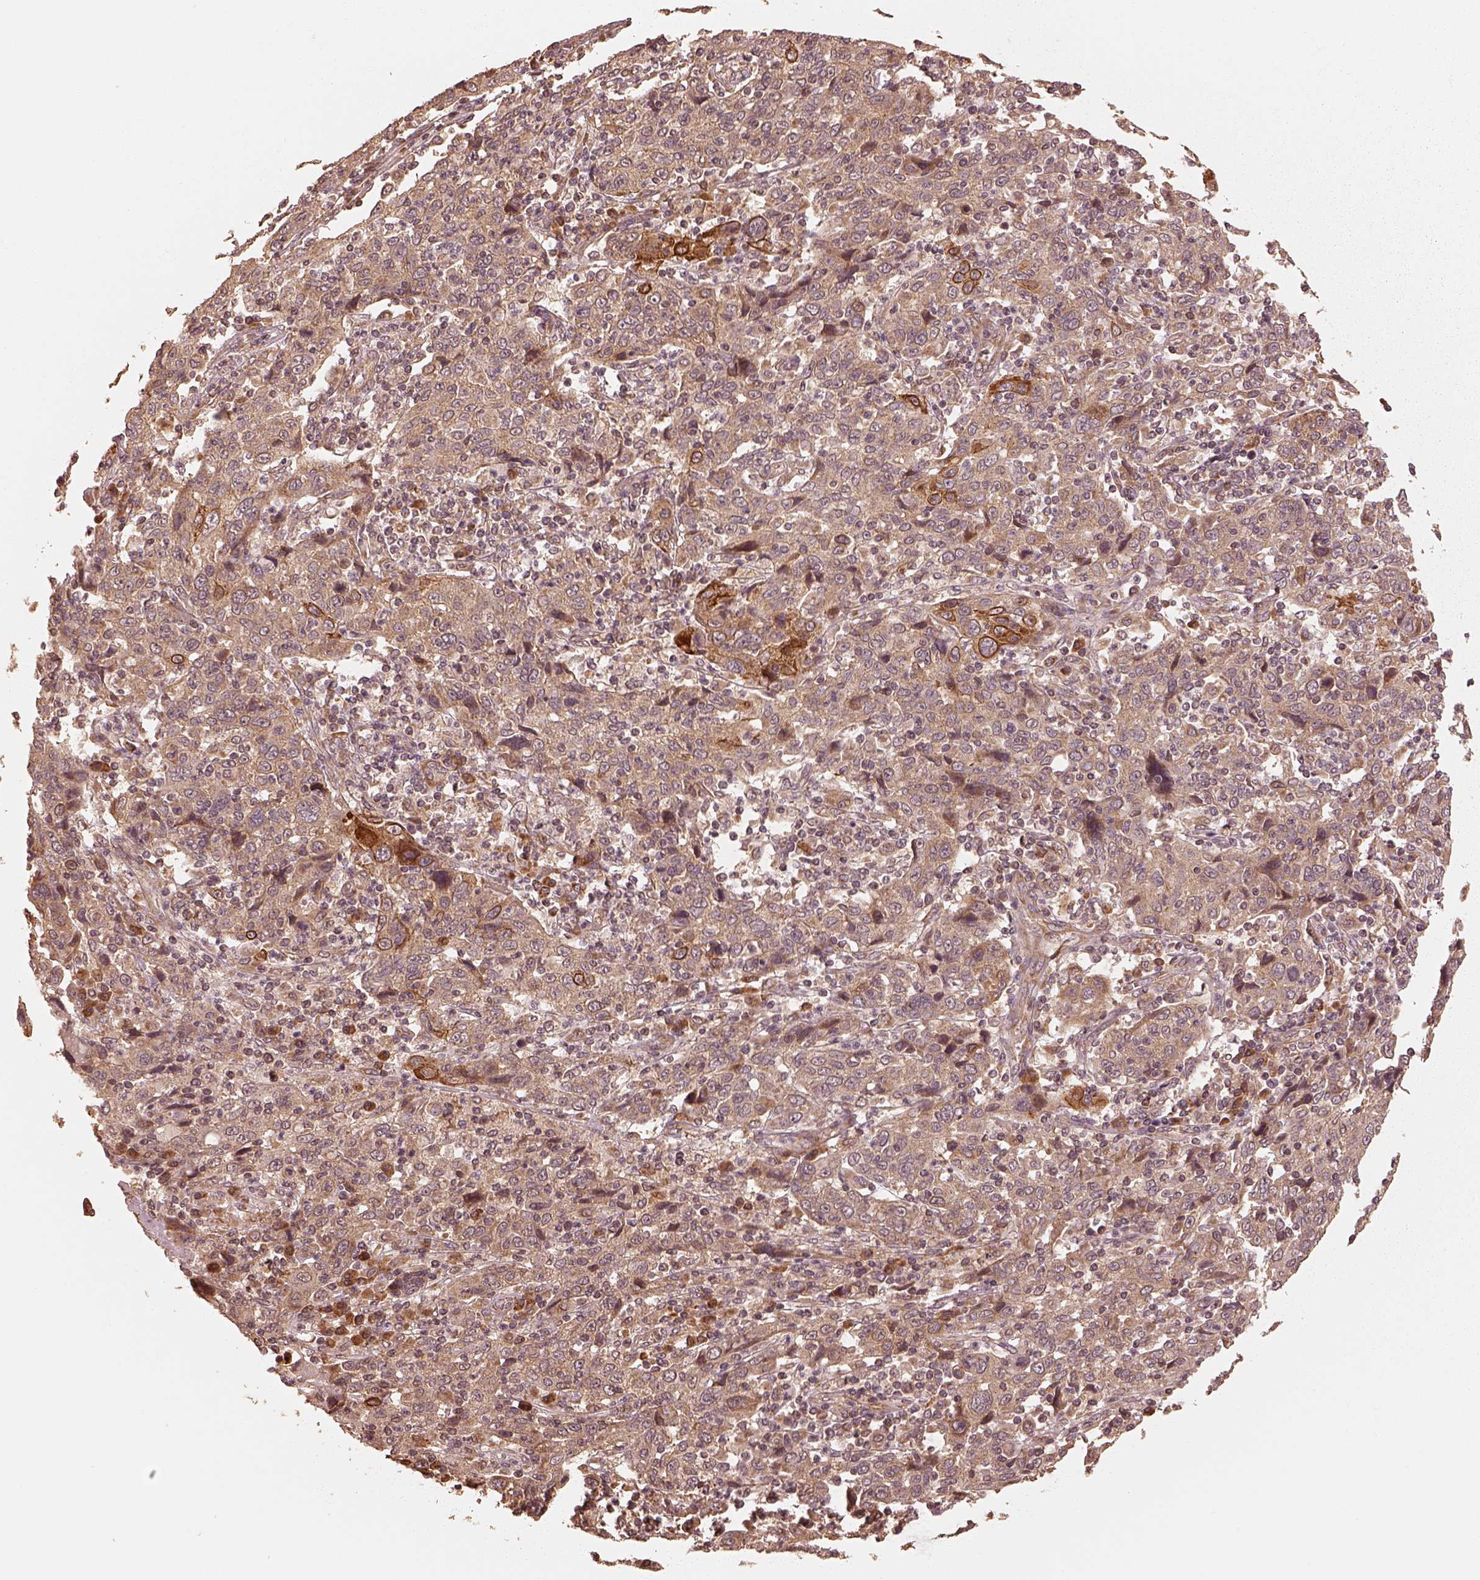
{"staining": {"intensity": "weak", "quantity": ">75%", "location": "cytoplasmic/membranous"}, "tissue": "cervical cancer", "cell_type": "Tumor cells", "image_type": "cancer", "snomed": [{"axis": "morphology", "description": "Squamous cell carcinoma, NOS"}, {"axis": "topography", "description": "Cervix"}], "caption": "Protein analysis of cervical cancer tissue displays weak cytoplasmic/membranous positivity in approximately >75% of tumor cells.", "gene": "DNAJC25", "patient": {"sex": "female", "age": 46}}